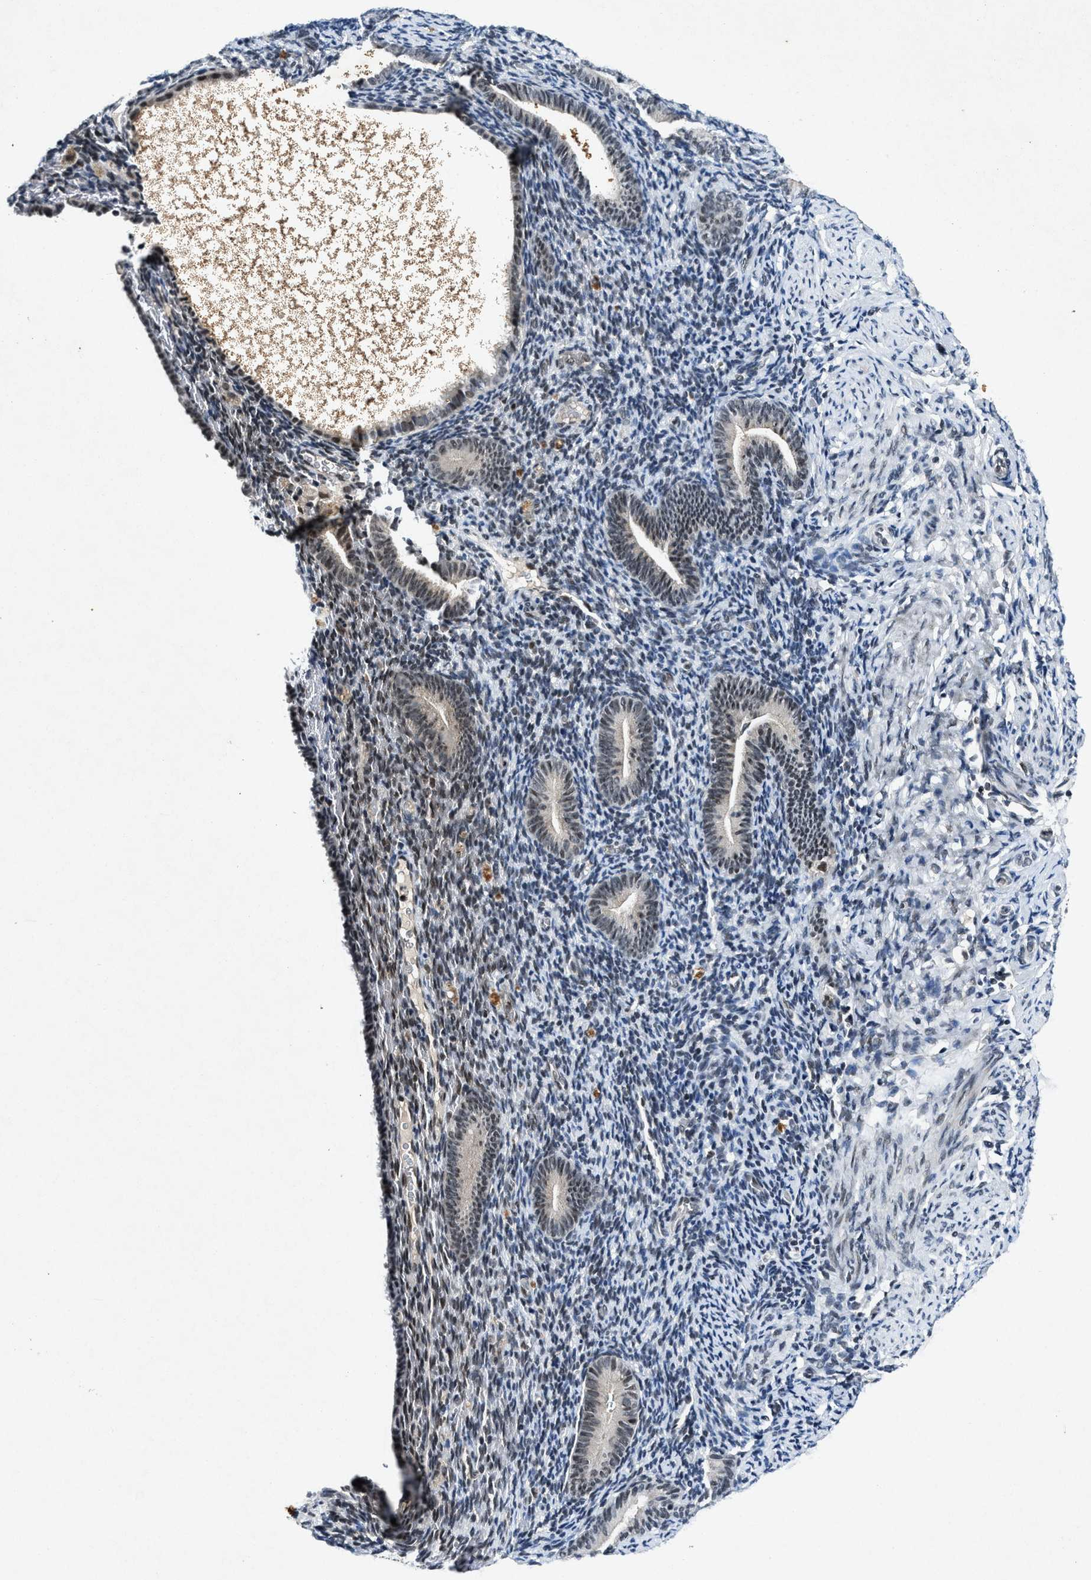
{"staining": {"intensity": "moderate", "quantity": "<25%", "location": "nuclear"}, "tissue": "endometrium", "cell_type": "Cells in endometrial stroma", "image_type": "normal", "snomed": [{"axis": "morphology", "description": "Normal tissue, NOS"}, {"axis": "topography", "description": "Endometrium"}], "caption": "Immunohistochemical staining of normal endometrium exhibits low levels of moderate nuclear expression in about <25% of cells in endometrial stroma.", "gene": "NCOA1", "patient": {"sex": "female", "age": 51}}